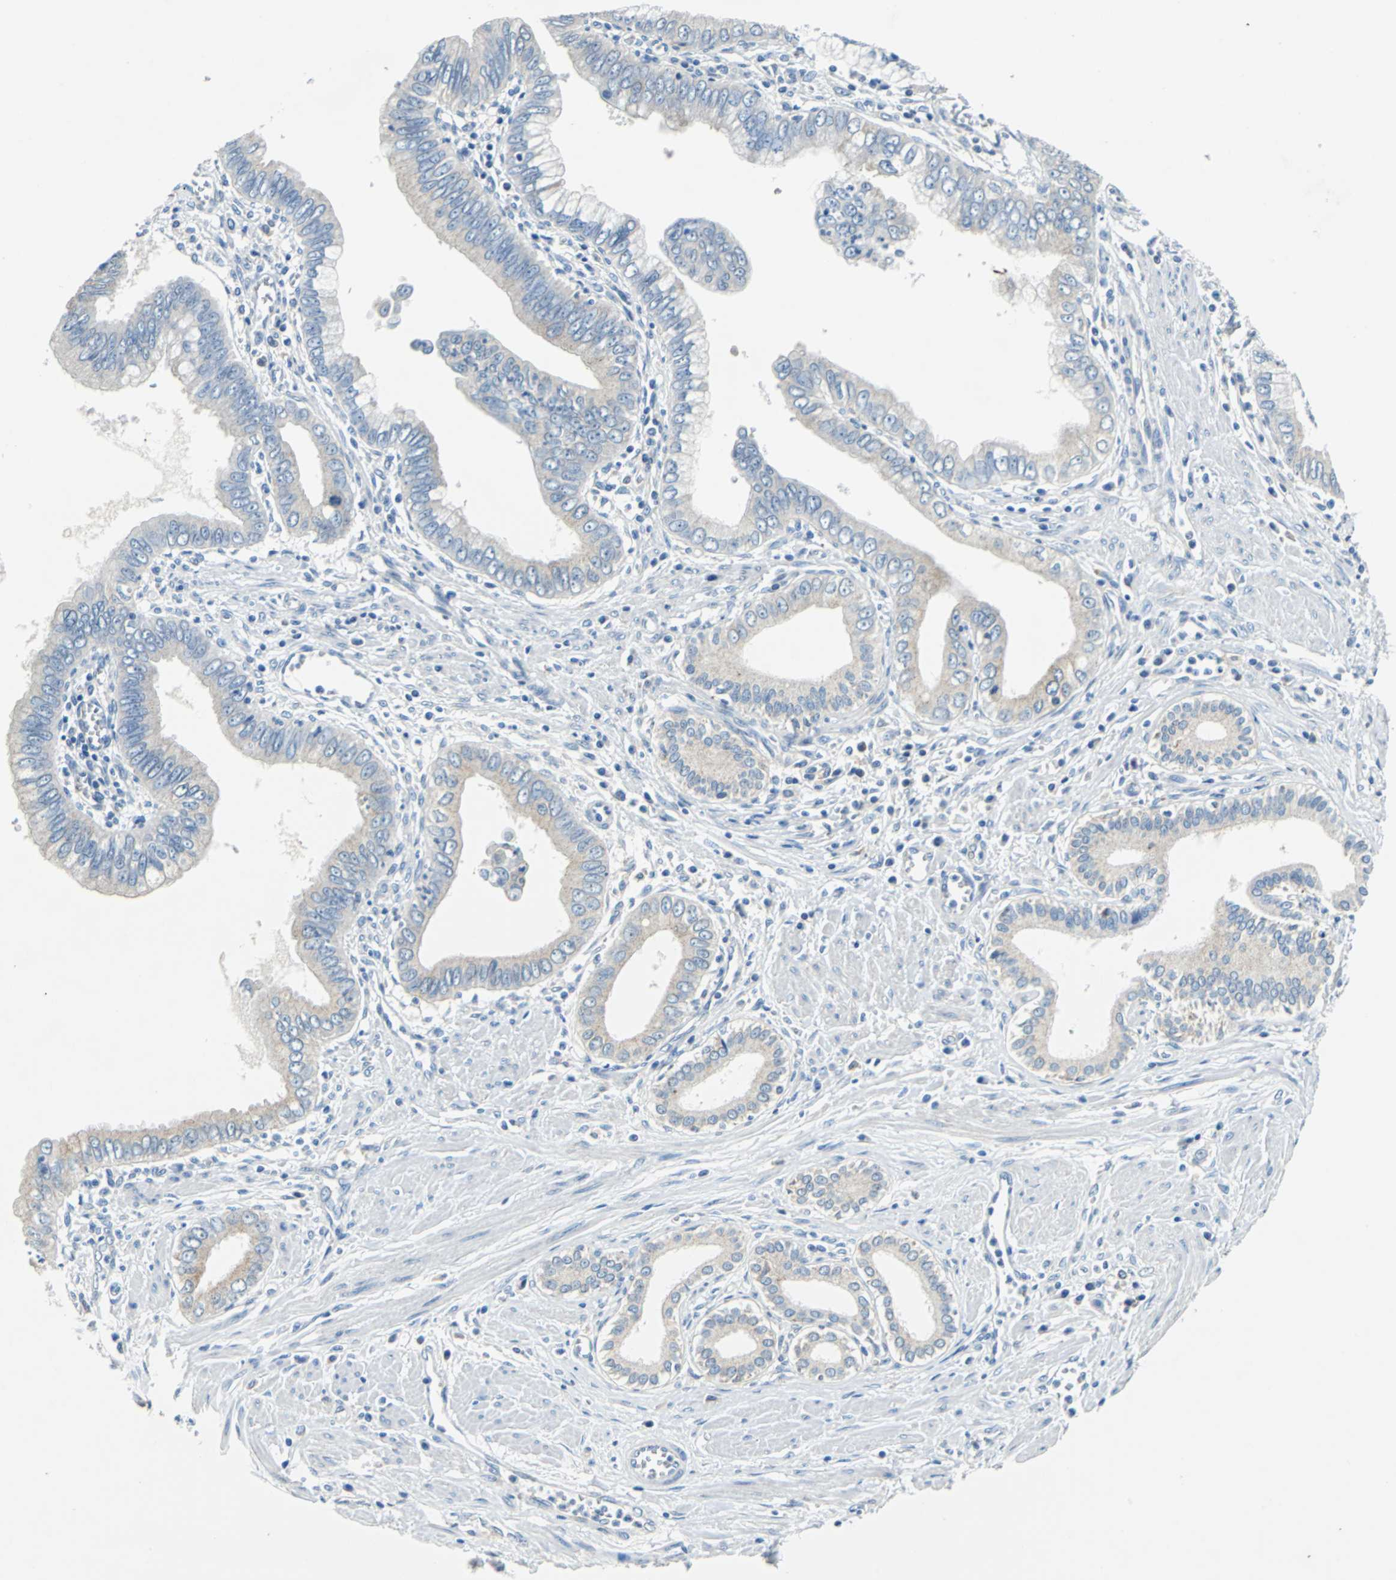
{"staining": {"intensity": "weak", "quantity": "<25%", "location": "cytoplasmic/membranous"}, "tissue": "pancreatic cancer", "cell_type": "Tumor cells", "image_type": "cancer", "snomed": [{"axis": "morphology", "description": "Normal tissue, NOS"}, {"axis": "topography", "description": "Lymph node"}], "caption": "This is an immunohistochemistry photomicrograph of pancreatic cancer. There is no positivity in tumor cells.", "gene": "TEX264", "patient": {"sex": "male", "age": 50}}